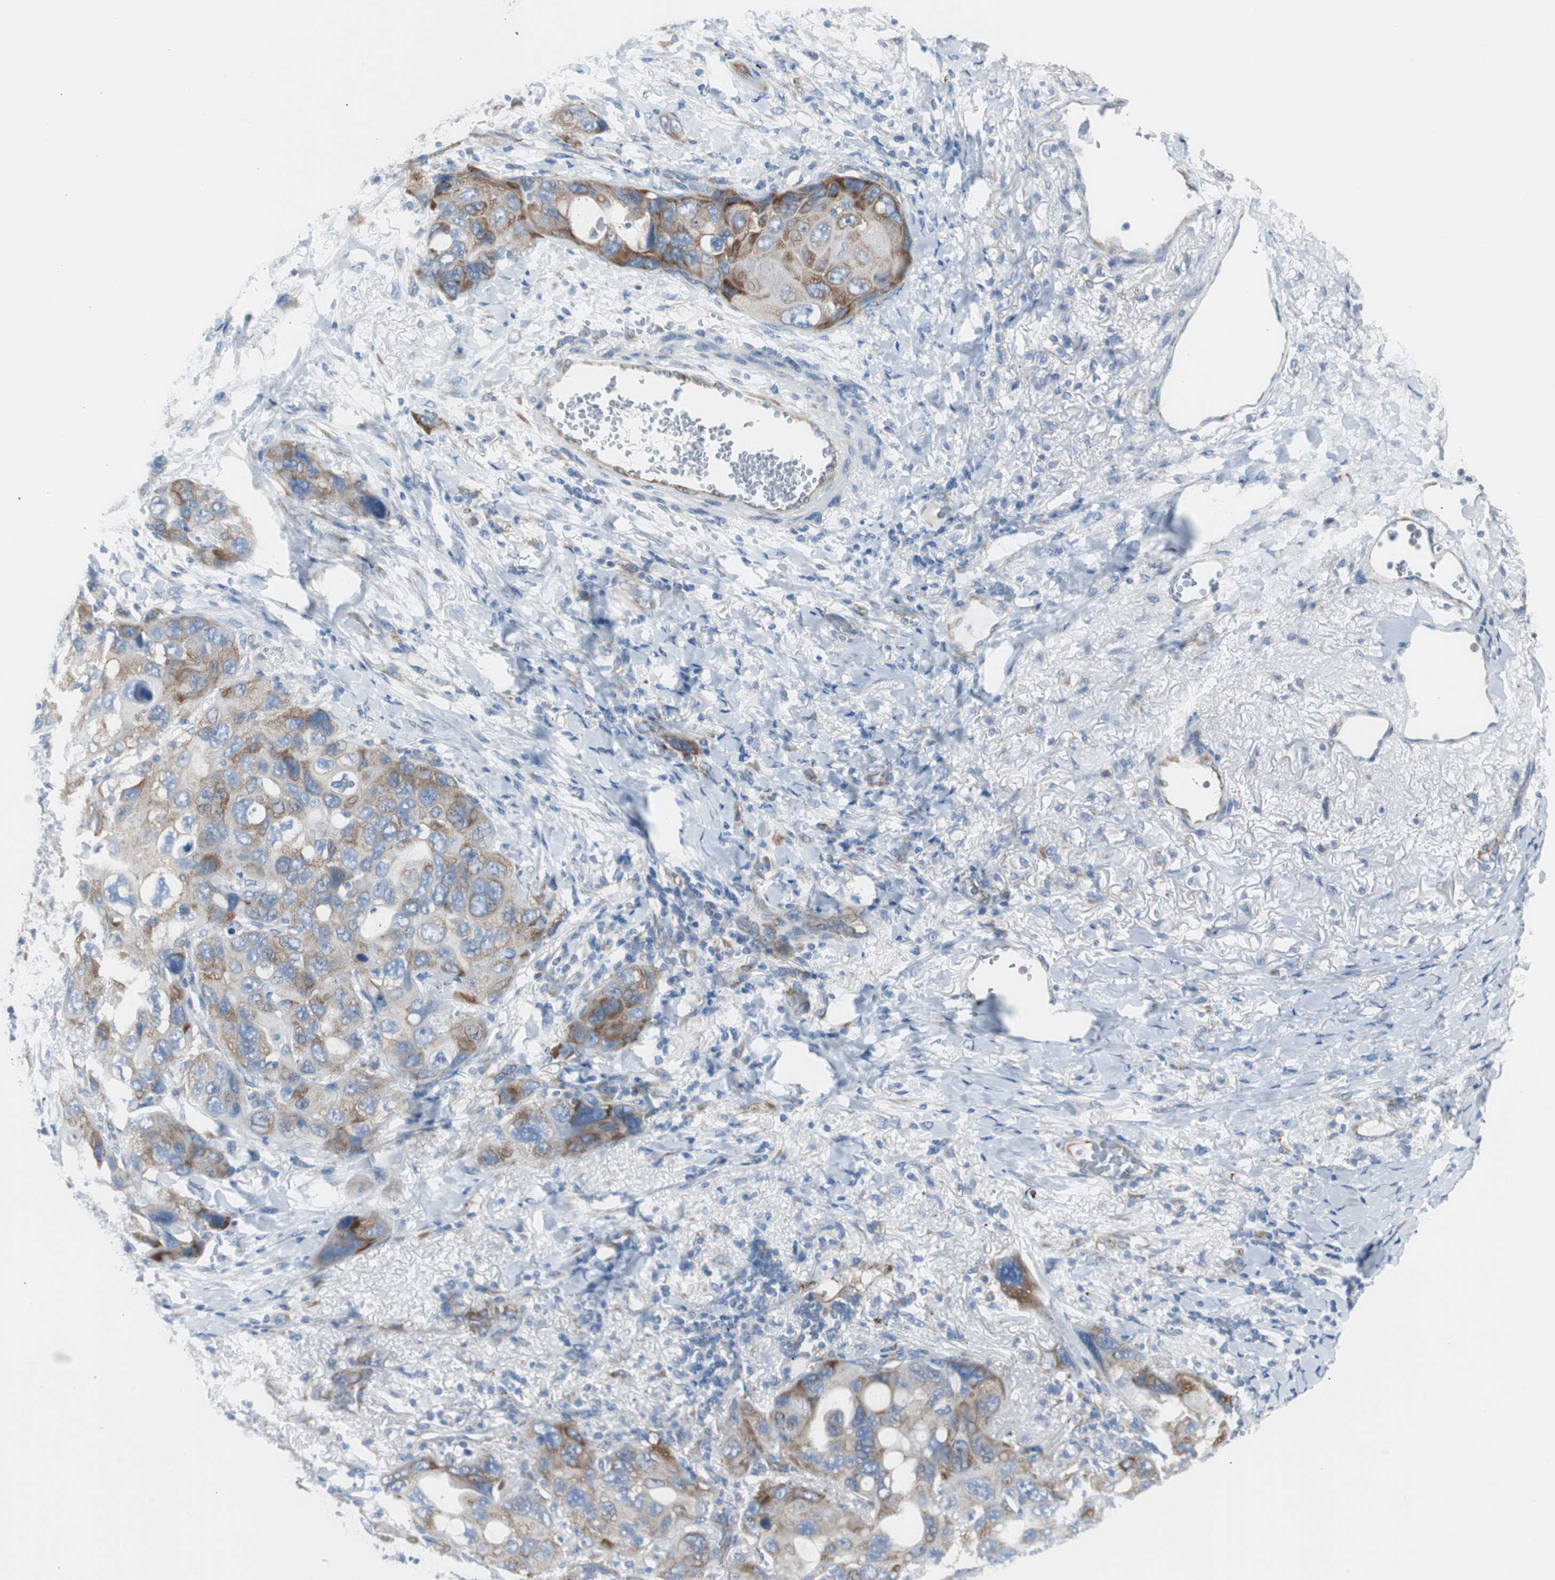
{"staining": {"intensity": "moderate", "quantity": ">75%", "location": "cytoplasmic/membranous"}, "tissue": "lung cancer", "cell_type": "Tumor cells", "image_type": "cancer", "snomed": [{"axis": "morphology", "description": "Squamous cell carcinoma, NOS"}, {"axis": "topography", "description": "Lung"}], "caption": "Human squamous cell carcinoma (lung) stained for a protein (brown) shows moderate cytoplasmic/membranous positive staining in about >75% of tumor cells.", "gene": "RPS12", "patient": {"sex": "female", "age": 73}}